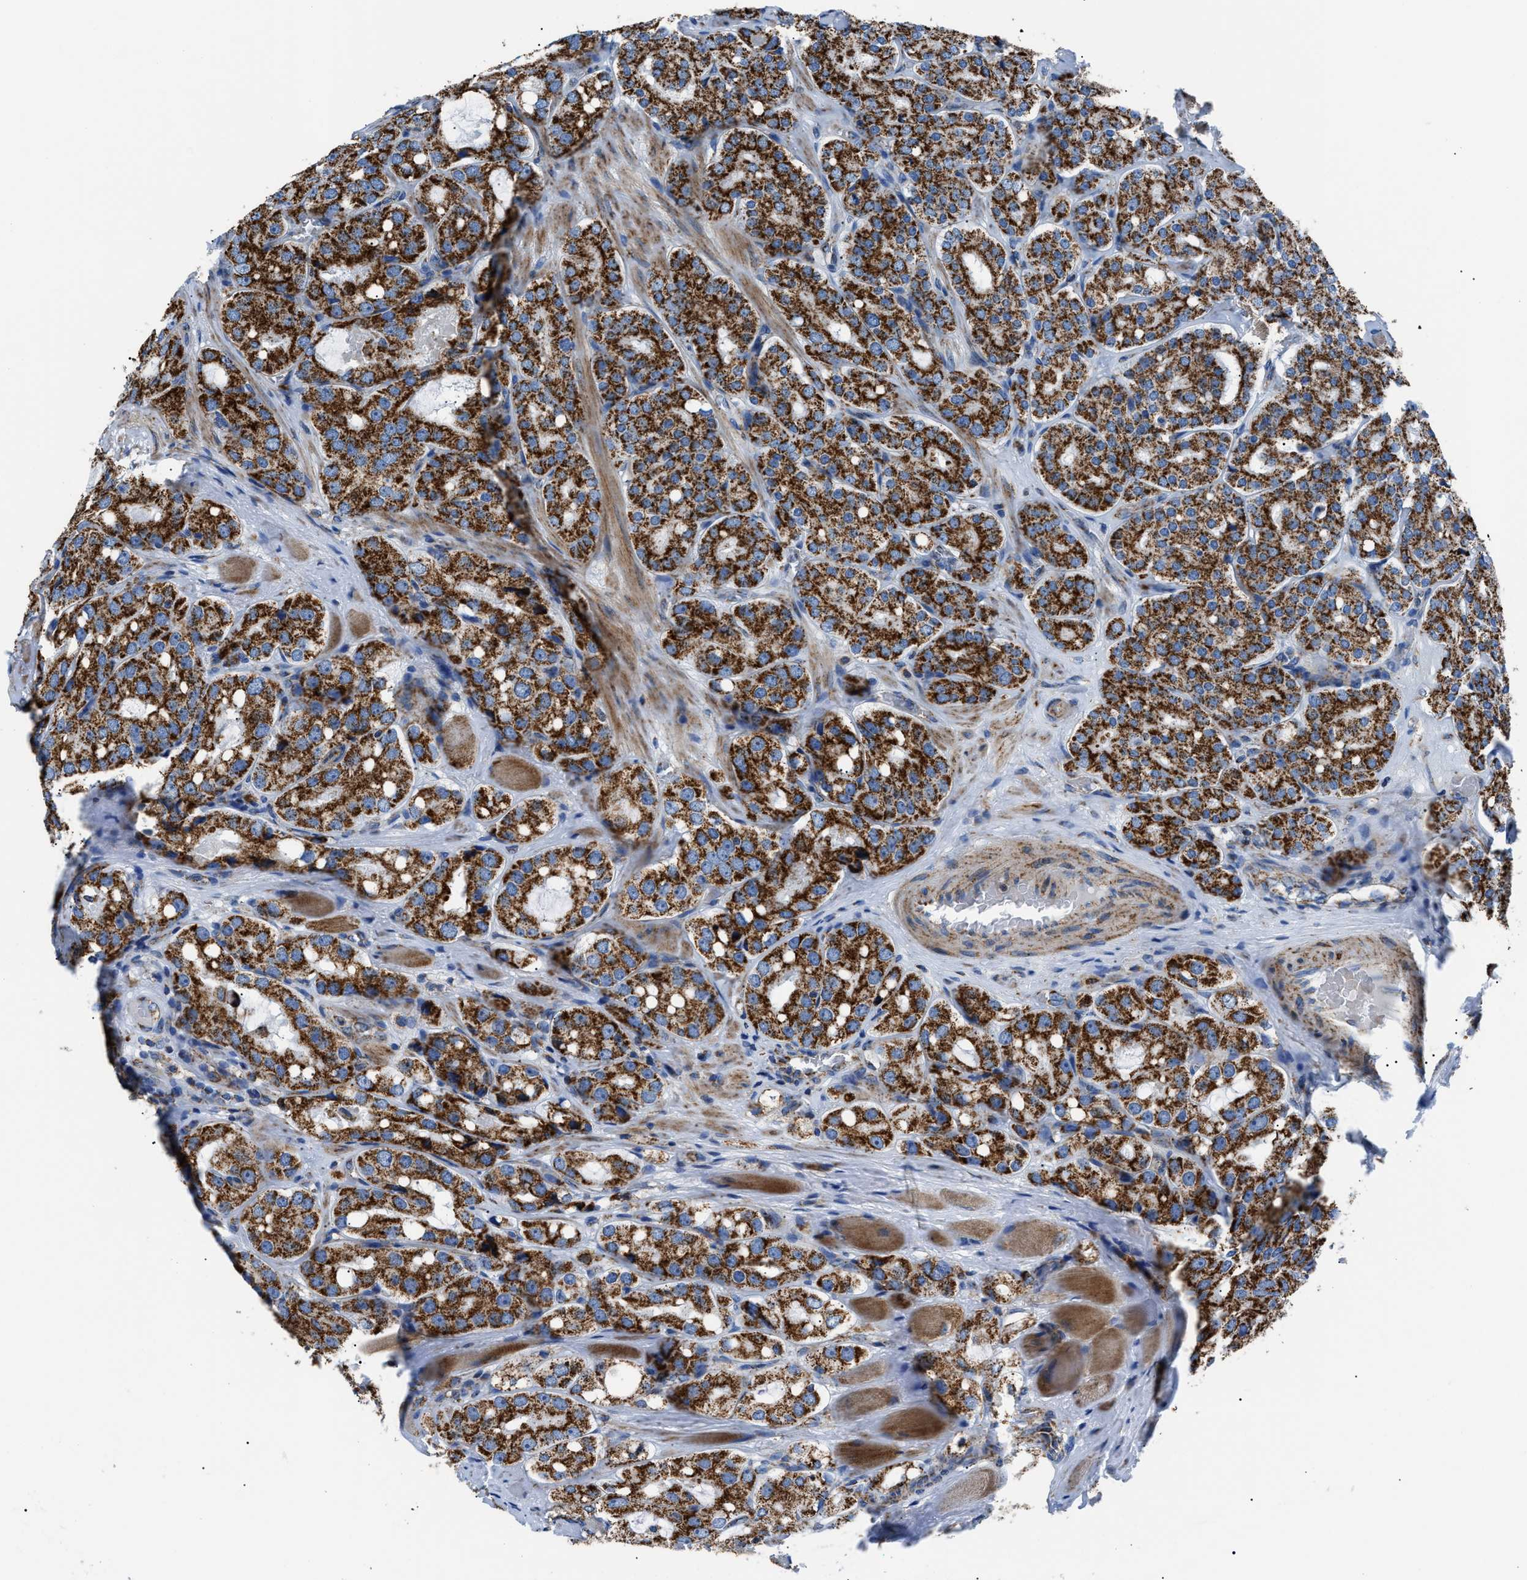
{"staining": {"intensity": "strong", "quantity": ">75%", "location": "cytoplasmic/membranous"}, "tissue": "prostate cancer", "cell_type": "Tumor cells", "image_type": "cancer", "snomed": [{"axis": "morphology", "description": "Adenocarcinoma, High grade"}, {"axis": "topography", "description": "Prostate"}], "caption": "The histopathology image displays staining of prostate cancer (adenocarcinoma (high-grade)), revealing strong cytoplasmic/membranous protein positivity (brown color) within tumor cells.", "gene": "PHB2", "patient": {"sex": "male", "age": 65}}